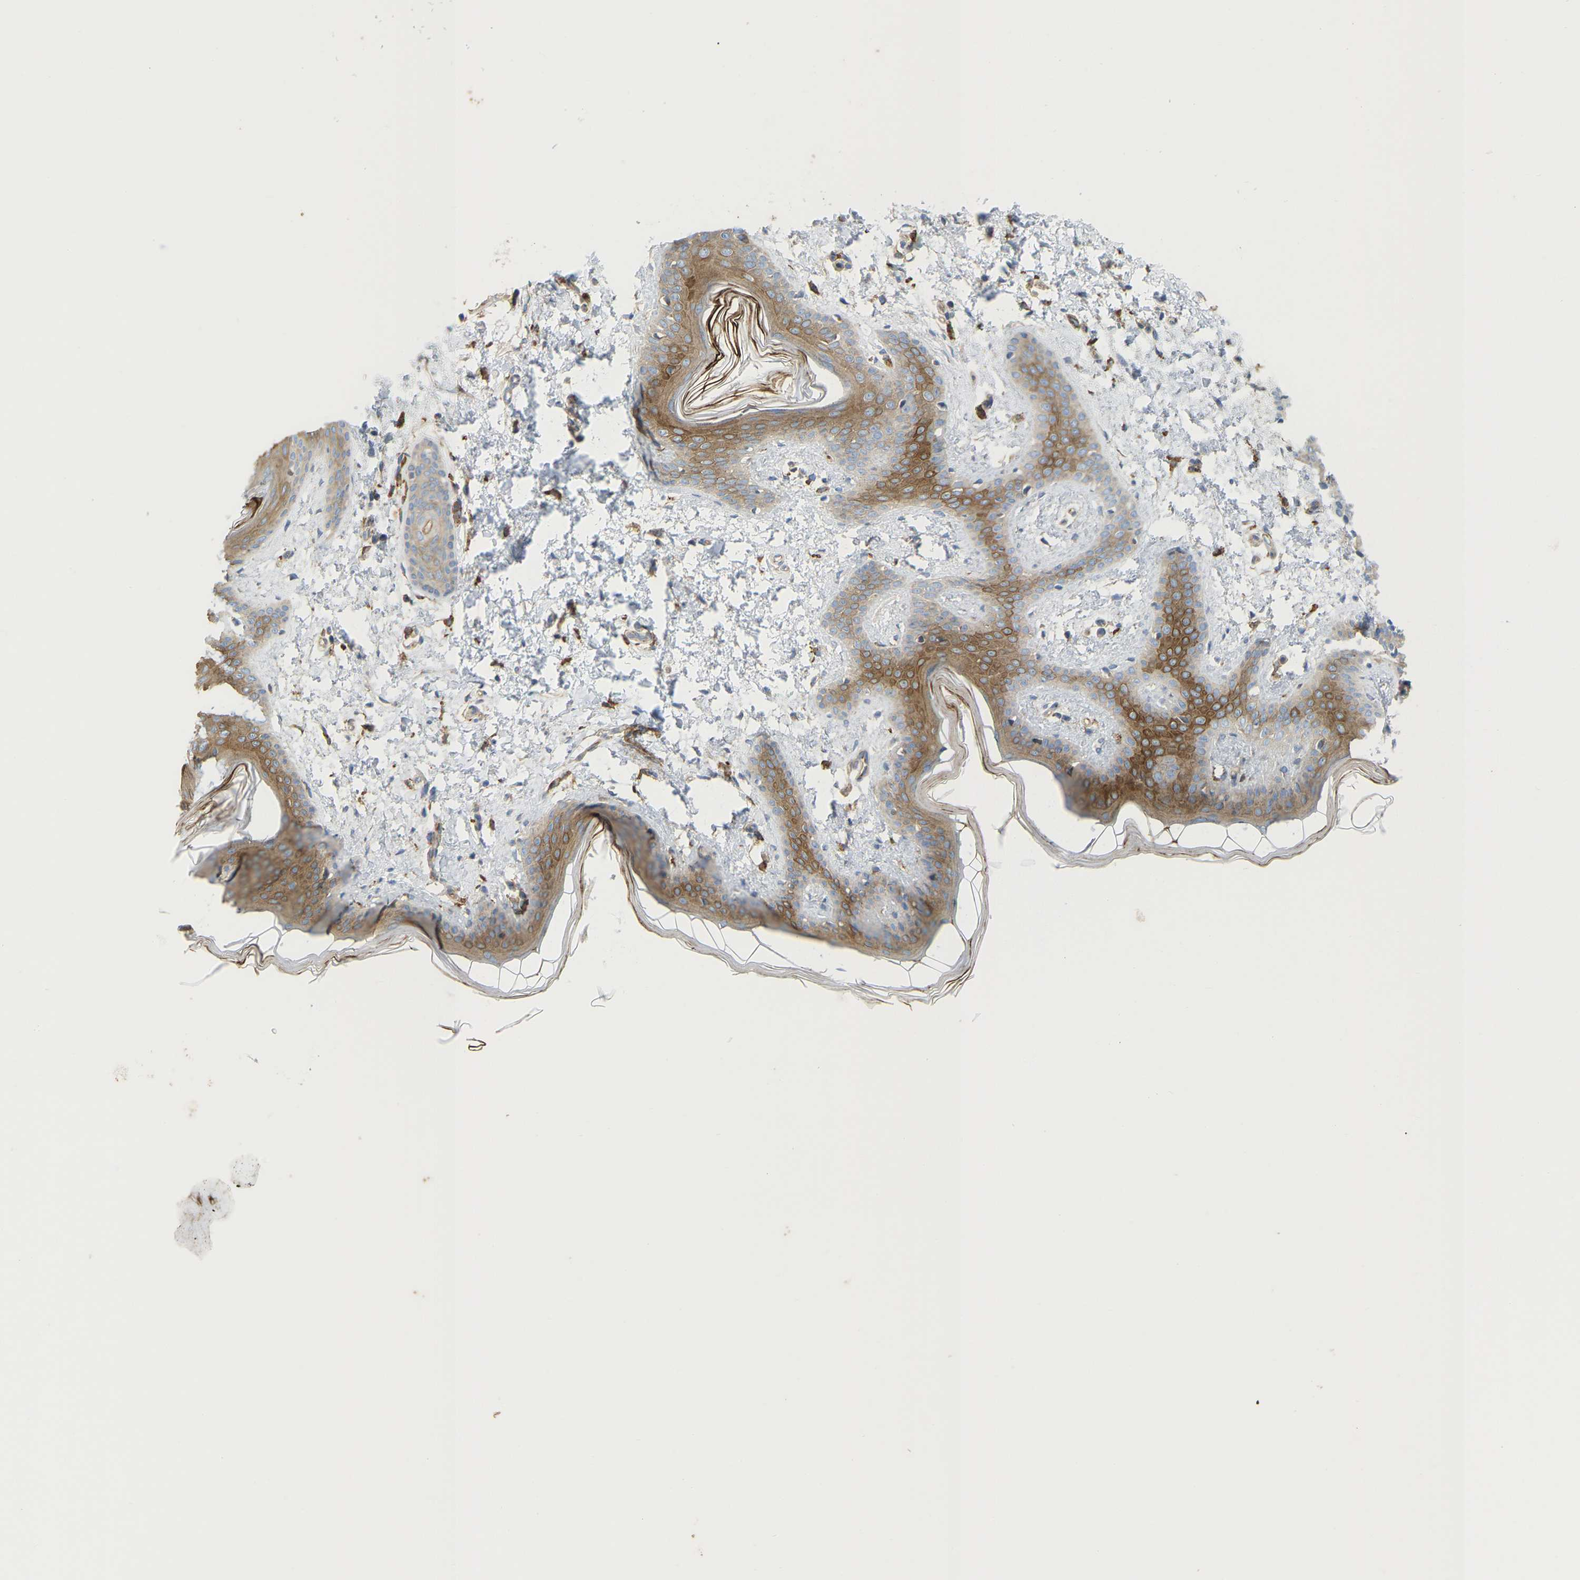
{"staining": {"intensity": "weak", "quantity": "<25%", "location": "cytoplasmic/membranous"}, "tissue": "skin", "cell_type": "Fibroblasts", "image_type": "normal", "snomed": [{"axis": "morphology", "description": "Normal tissue, NOS"}, {"axis": "topography", "description": "Skin"}], "caption": "An immunohistochemistry (IHC) photomicrograph of unremarkable skin is shown. There is no staining in fibroblasts of skin.", "gene": "PICALM", "patient": {"sex": "female", "age": 17}}